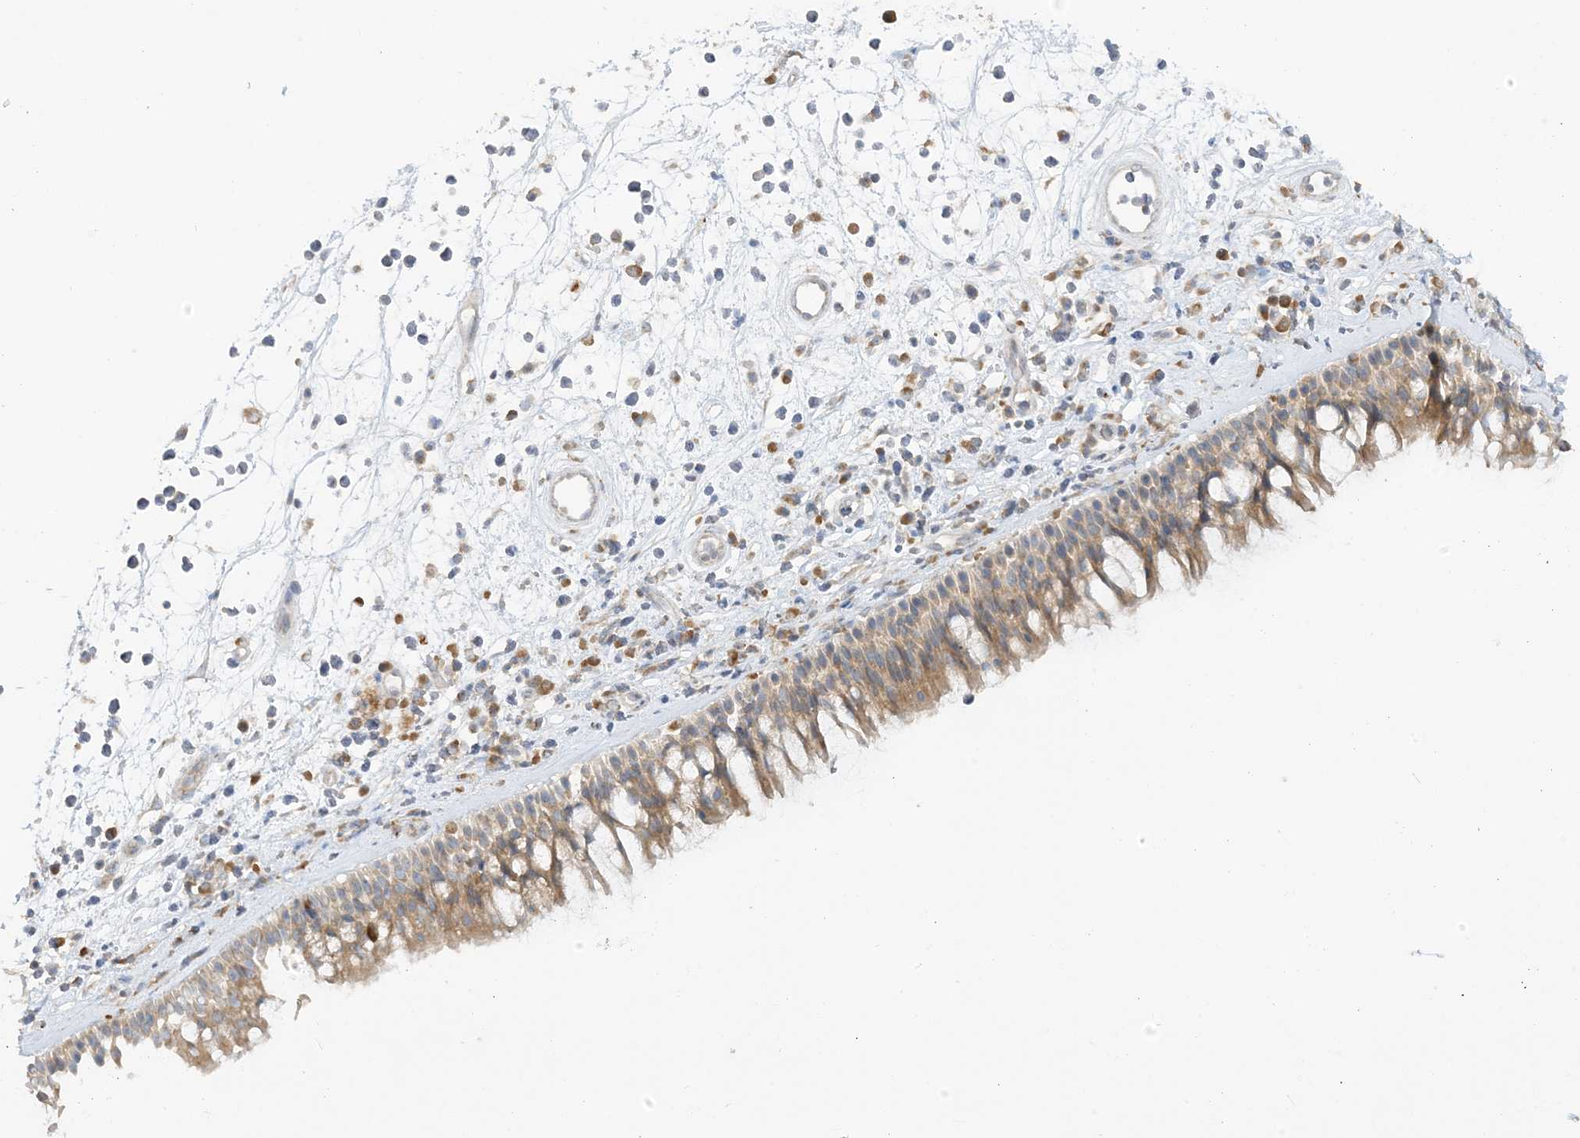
{"staining": {"intensity": "weak", "quantity": ">75%", "location": "cytoplasmic/membranous"}, "tissue": "nasopharynx", "cell_type": "Respiratory epithelial cells", "image_type": "normal", "snomed": [{"axis": "morphology", "description": "Normal tissue, NOS"}, {"axis": "morphology", "description": "Inflammation, NOS"}, {"axis": "morphology", "description": "Malignant melanoma, Metastatic site"}, {"axis": "topography", "description": "Nasopharynx"}], "caption": "This micrograph displays IHC staining of unremarkable nasopharynx, with low weak cytoplasmic/membranous positivity in approximately >75% of respiratory epithelial cells.", "gene": "RPP40", "patient": {"sex": "male", "age": 70}}